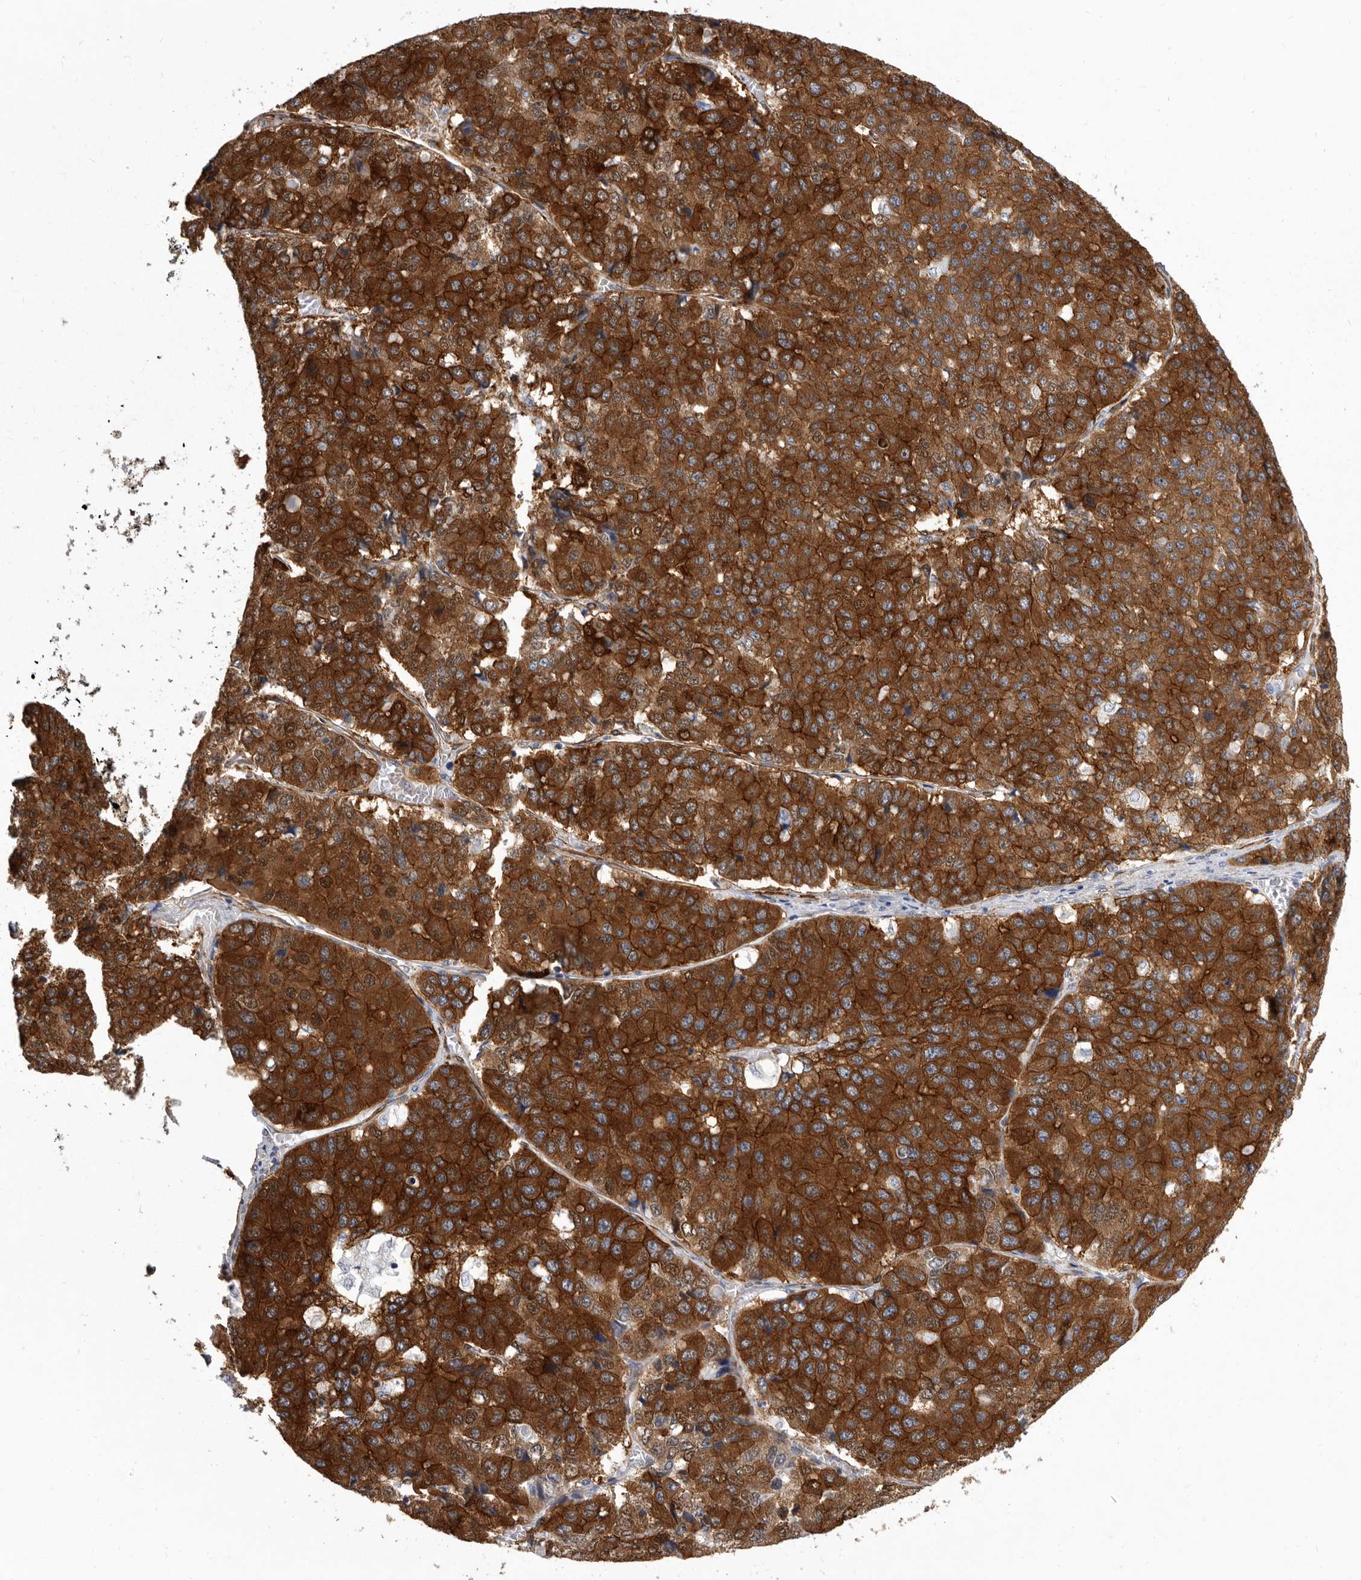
{"staining": {"intensity": "strong", "quantity": ">75%", "location": "cytoplasmic/membranous,nuclear"}, "tissue": "pancreatic cancer", "cell_type": "Tumor cells", "image_type": "cancer", "snomed": [{"axis": "morphology", "description": "Adenocarcinoma, NOS"}, {"axis": "topography", "description": "Pancreas"}], "caption": "This is a histology image of immunohistochemistry (IHC) staining of adenocarcinoma (pancreatic), which shows strong staining in the cytoplasmic/membranous and nuclear of tumor cells.", "gene": "ENAH", "patient": {"sex": "male", "age": 50}}